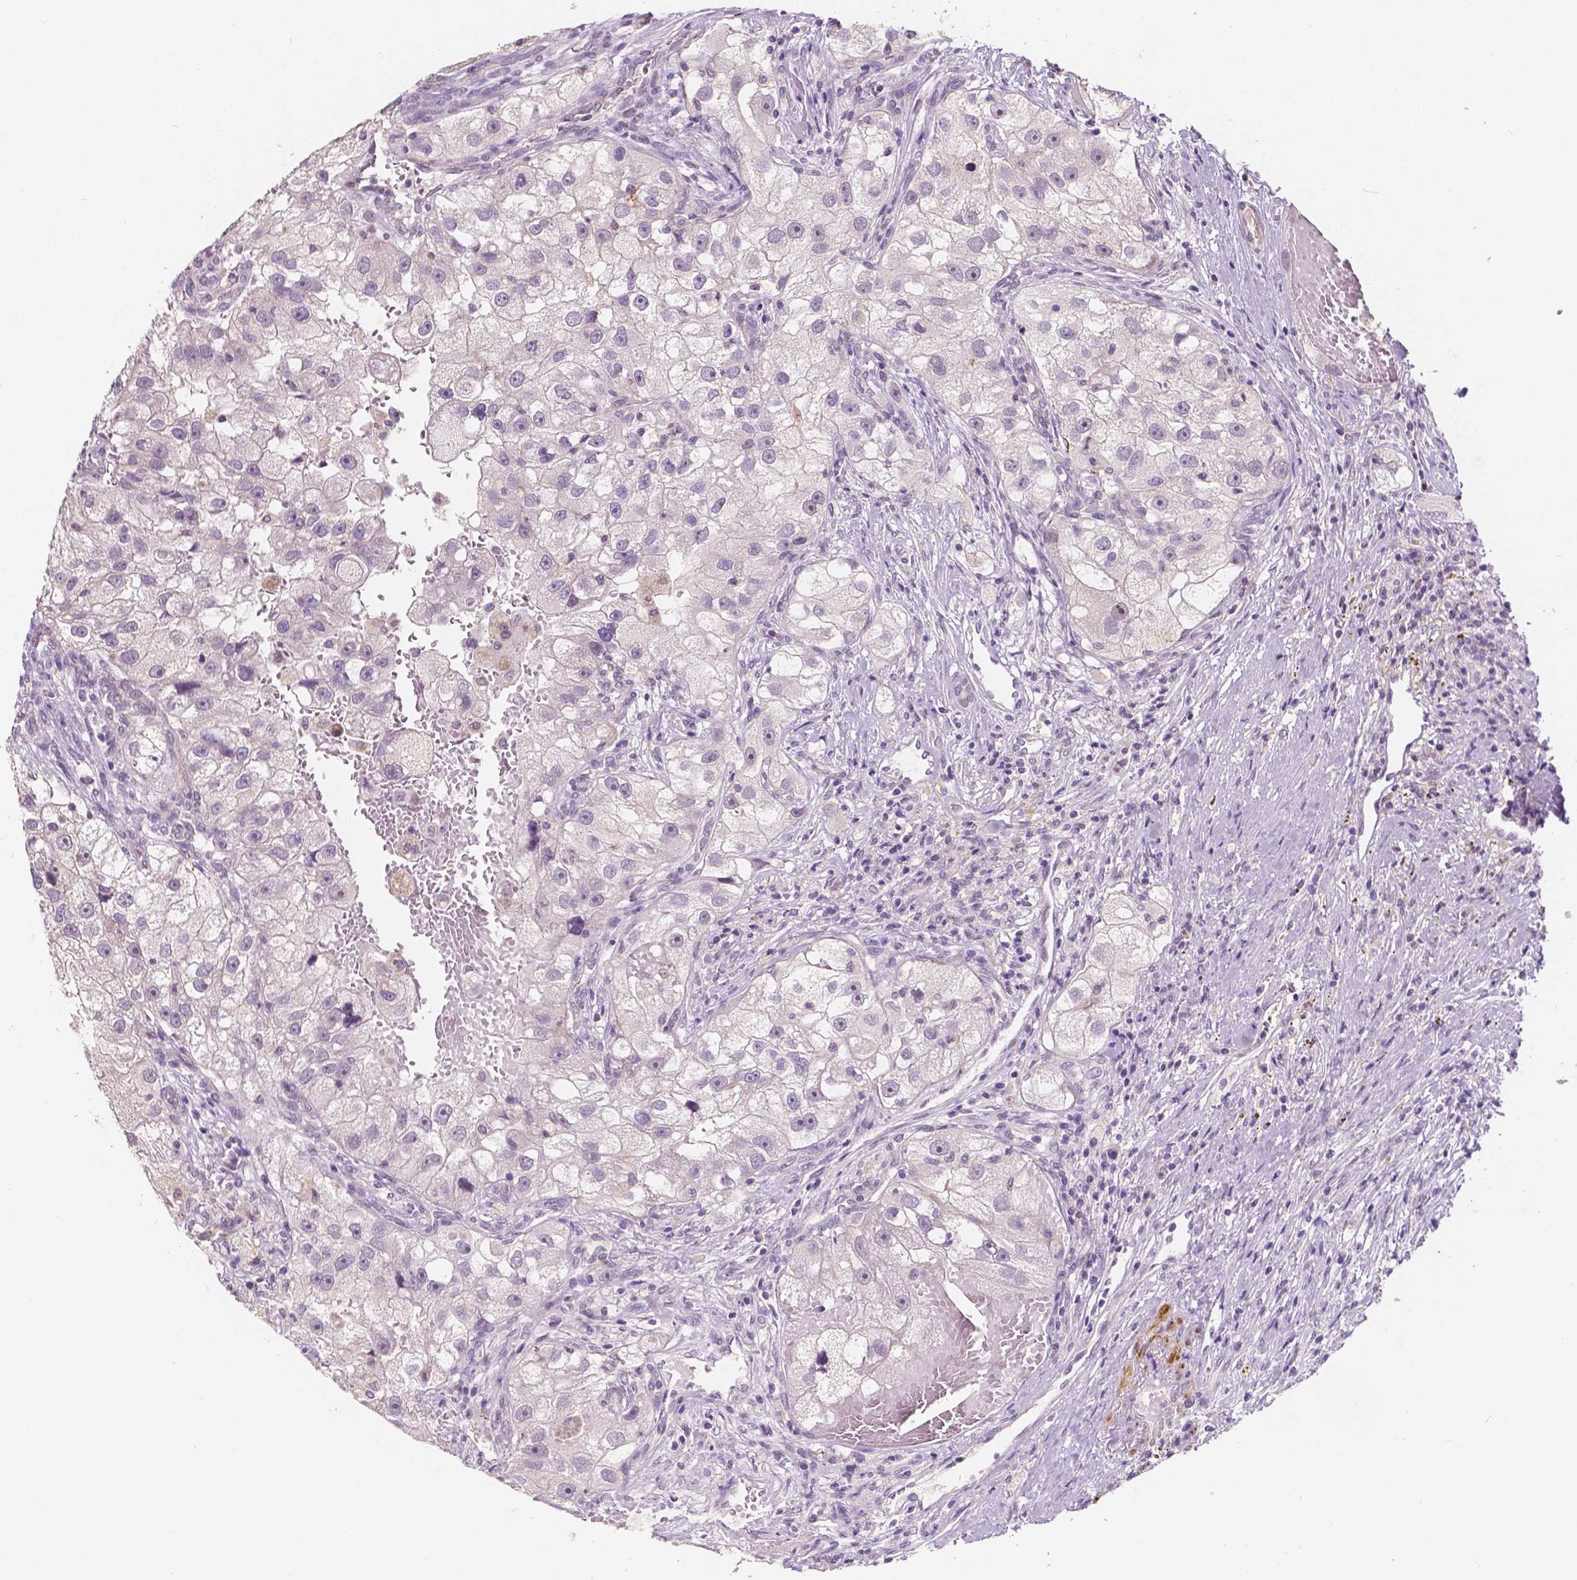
{"staining": {"intensity": "negative", "quantity": "none", "location": "none"}, "tissue": "renal cancer", "cell_type": "Tumor cells", "image_type": "cancer", "snomed": [{"axis": "morphology", "description": "Adenocarcinoma, NOS"}, {"axis": "topography", "description": "Kidney"}], "caption": "Histopathology image shows no protein positivity in tumor cells of renal cancer (adenocarcinoma) tissue. Nuclei are stained in blue.", "gene": "SIRT2", "patient": {"sex": "male", "age": 63}}